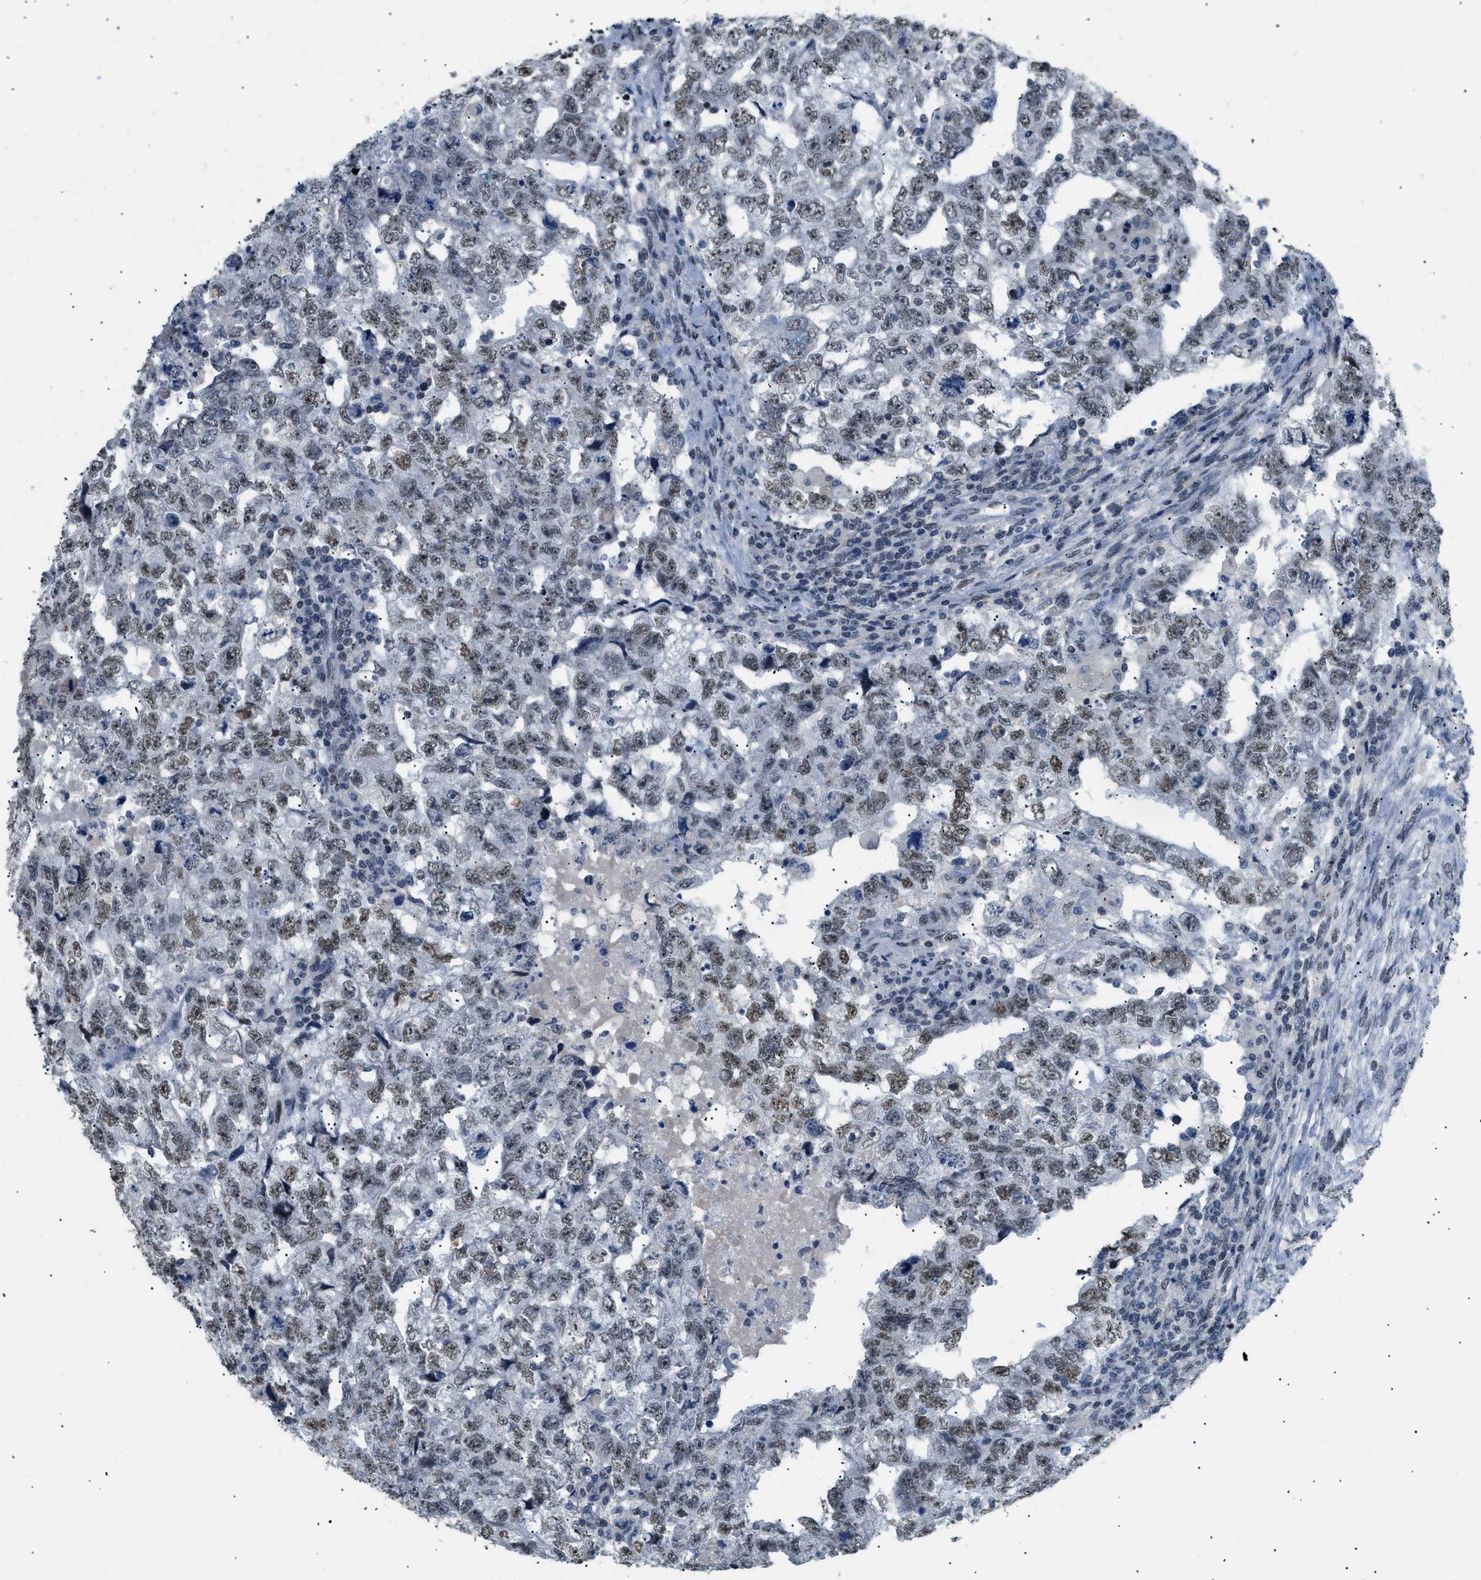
{"staining": {"intensity": "strong", "quantity": ">75%", "location": "nuclear"}, "tissue": "testis cancer", "cell_type": "Tumor cells", "image_type": "cancer", "snomed": [{"axis": "morphology", "description": "Carcinoma, Embryonal, NOS"}, {"axis": "topography", "description": "Testis"}], "caption": "Testis embryonal carcinoma stained for a protein (brown) displays strong nuclear positive expression in about >75% of tumor cells.", "gene": "KCNC3", "patient": {"sex": "male", "age": 36}}